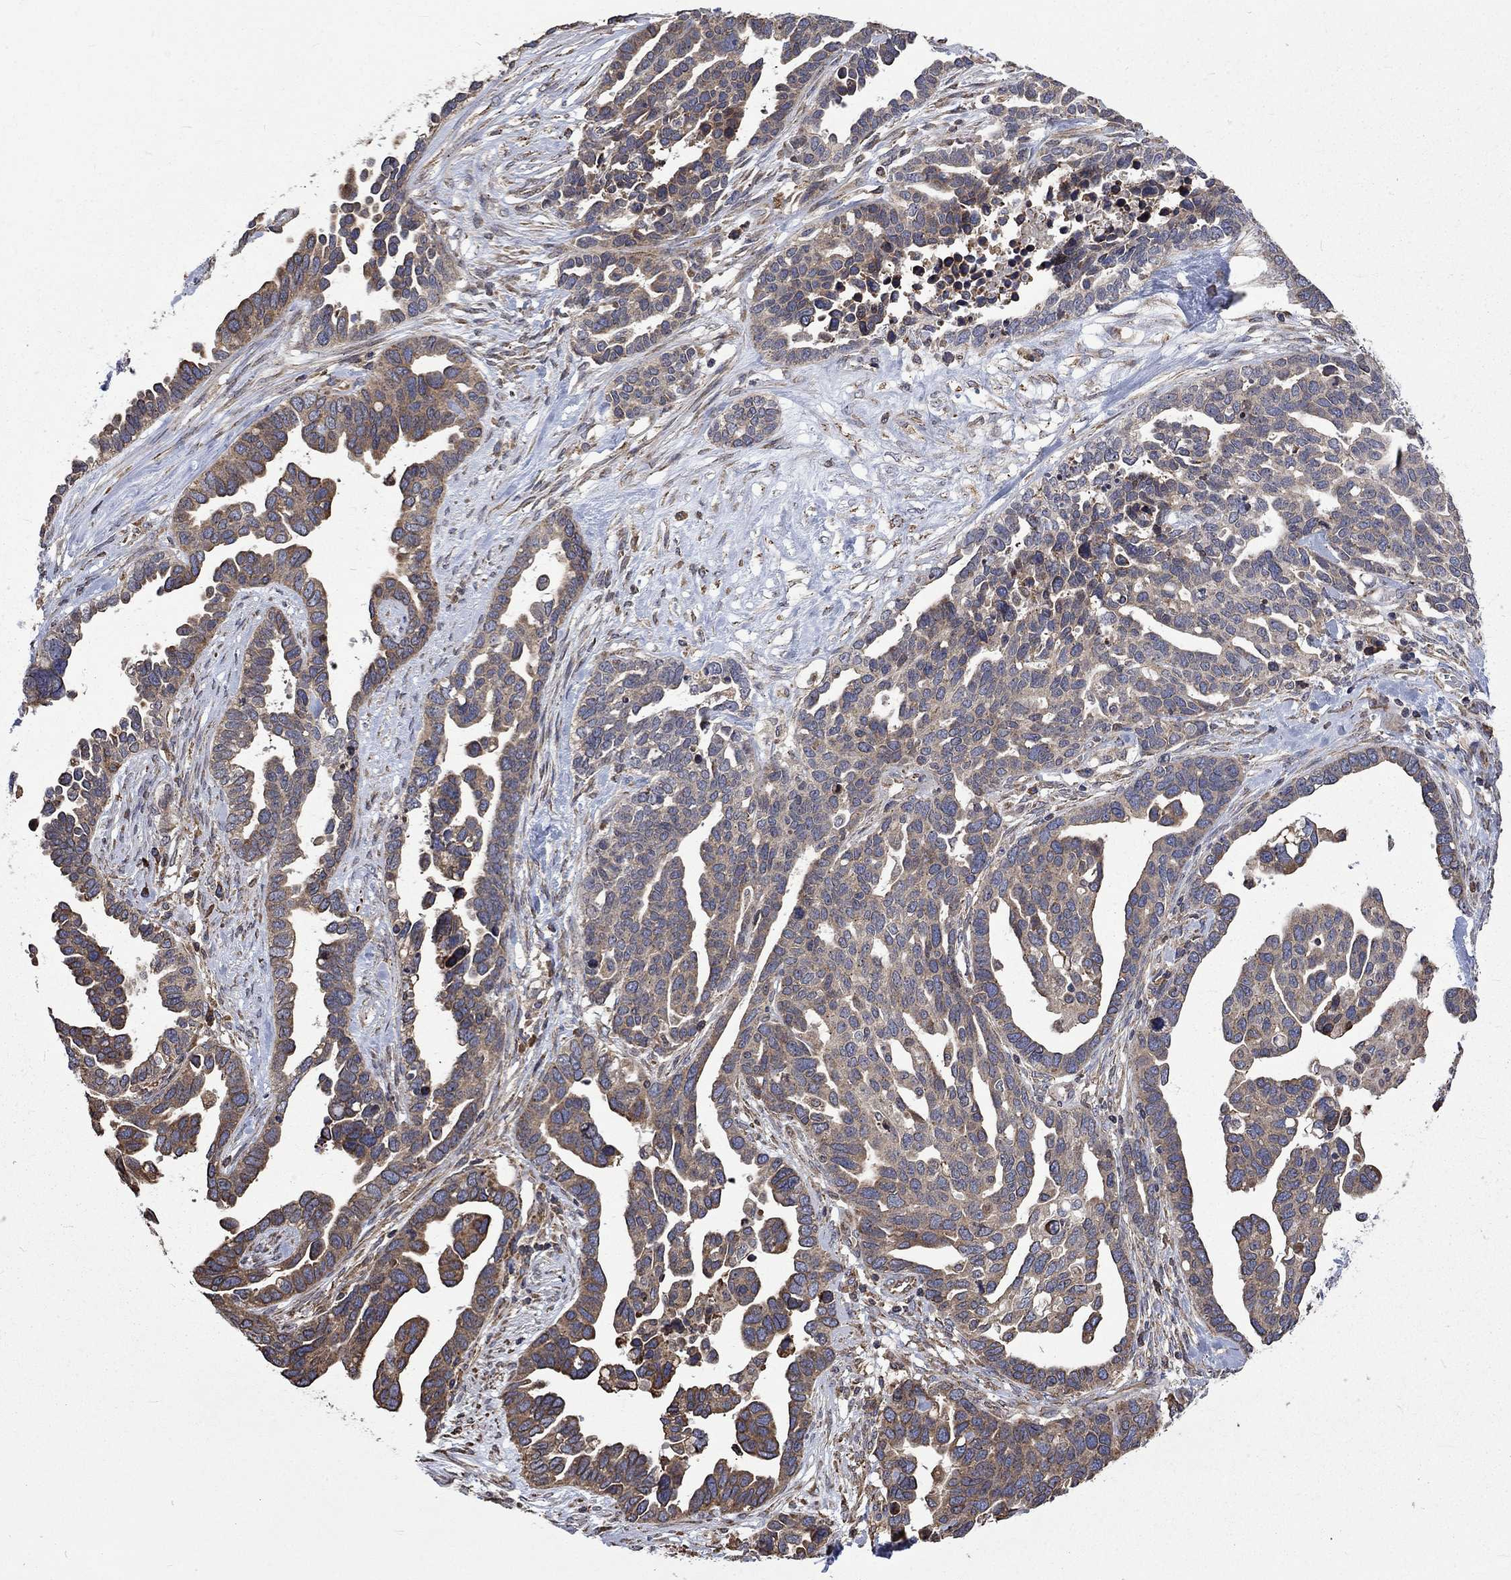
{"staining": {"intensity": "weak", "quantity": "25%-75%", "location": "cytoplasmic/membranous"}, "tissue": "ovarian cancer", "cell_type": "Tumor cells", "image_type": "cancer", "snomed": [{"axis": "morphology", "description": "Cystadenocarcinoma, serous, NOS"}, {"axis": "topography", "description": "Ovary"}], "caption": "This photomicrograph demonstrates ovarian serous cystadenocarcinoma stained with immunohistochemistry to label a protein in brown. The cytoplasmic/membranous of tumor cells show weak positivity for the protein. Nuclei are counter-stained blue.", "gene": "ESRRA", "patient": {"sex": "female", "age": 54}}